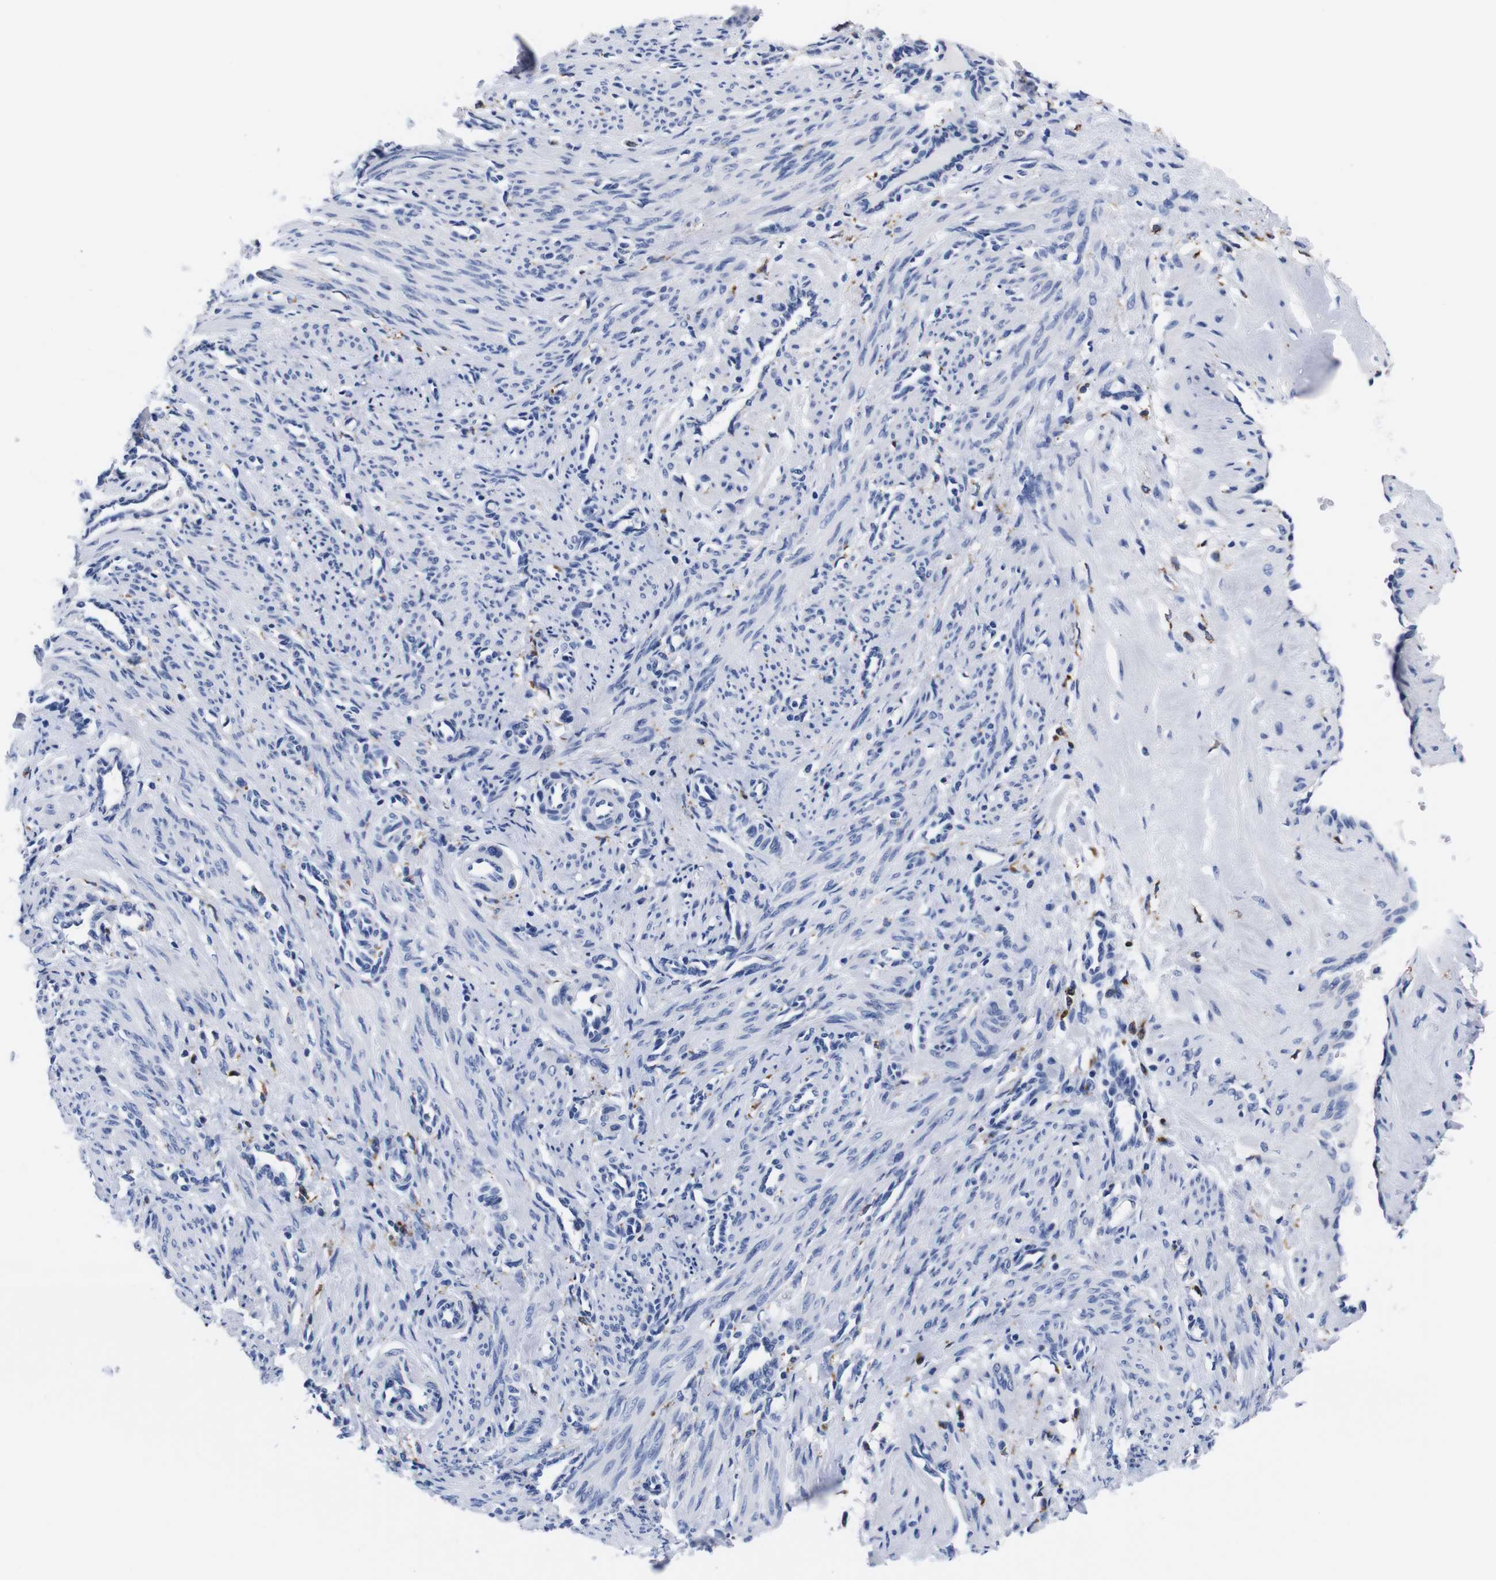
{"staining": {"intensity": "negative", "quantity": "none", "location": "none"}, "tissue": "smooth muscle", "cell_type": "Smooth muscle cells", "image_type": "normal", "snomed": [{"axis": "morphology", "description": "Normal tissue, NOS"}, {"axis": "topography", "description": "Endometrium"}], "caption": "Micrograph shows no protein expression in smooth muscle cells of unremarkable smooth muscle.", "gene": "ENSG00000248993", "patient": {"sex": "female", "age": 33}}